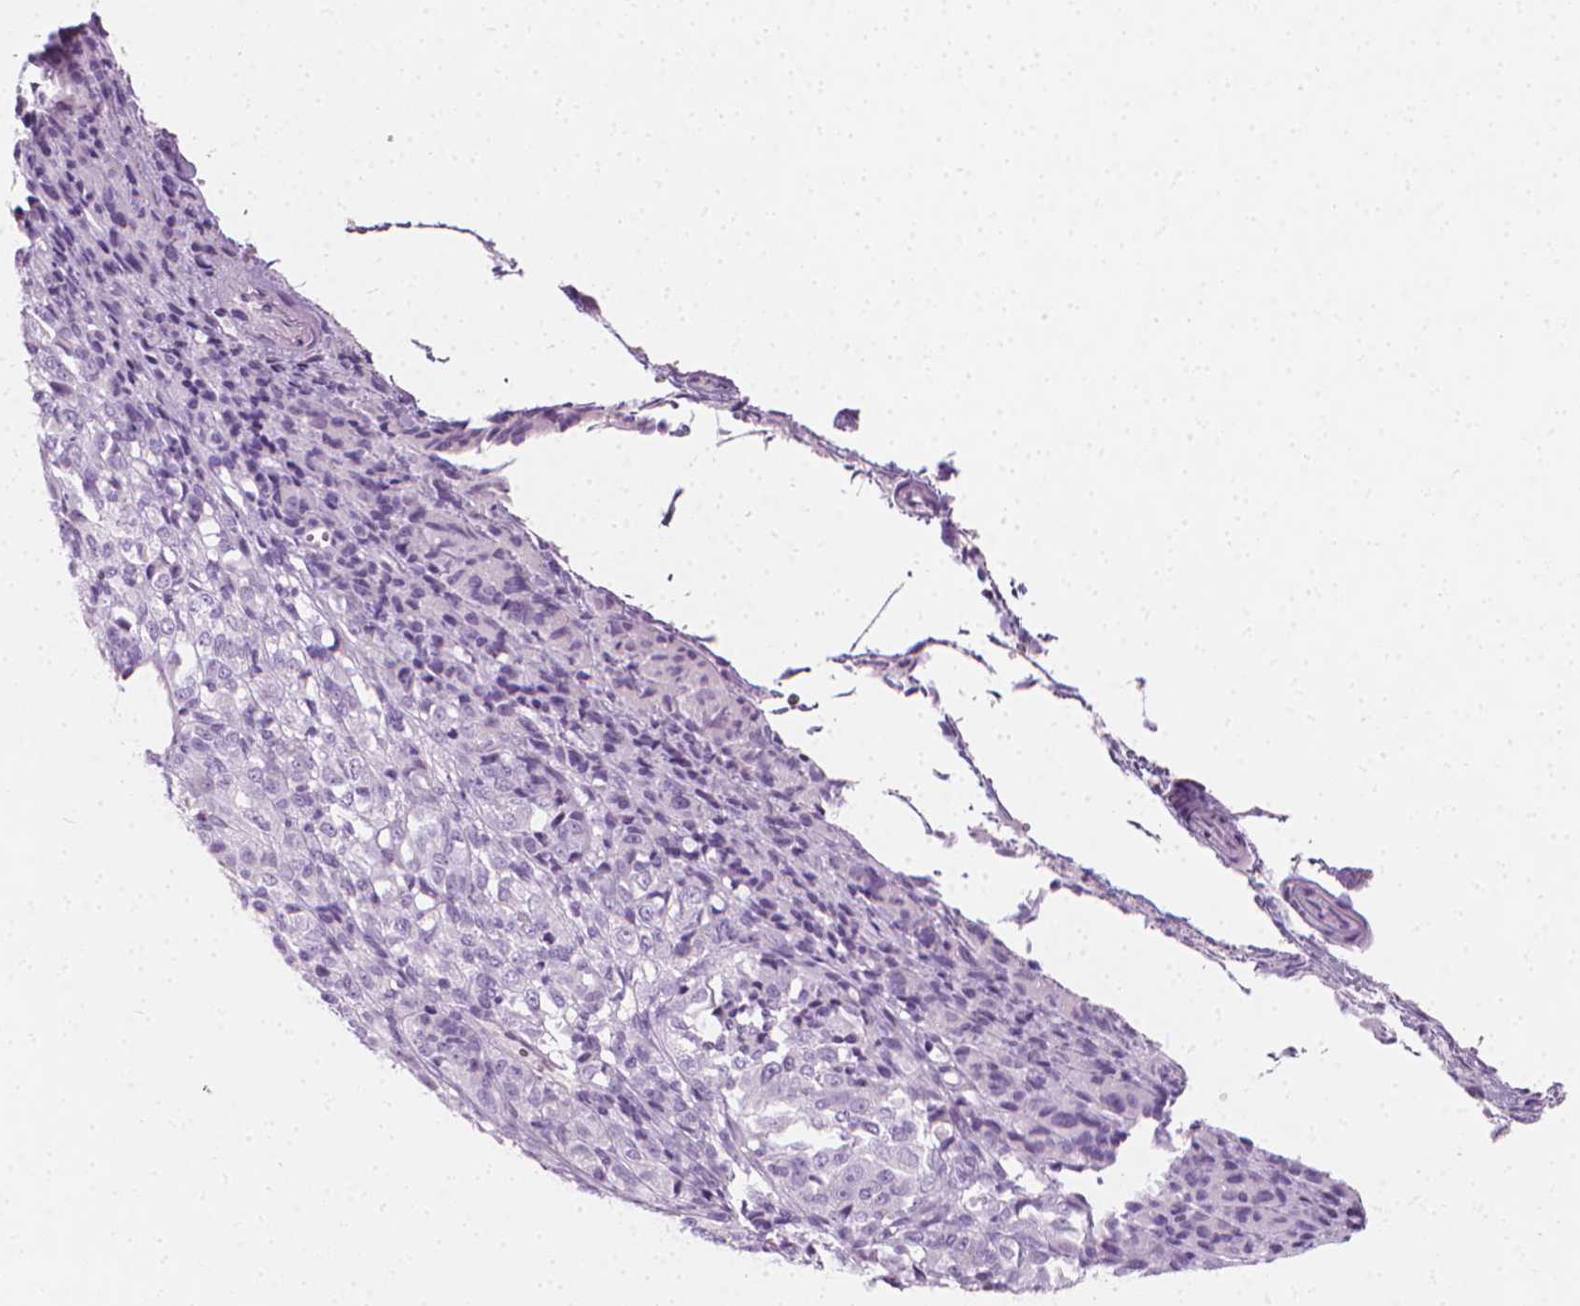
{"staining": {"intensity": "negative", "quantity": "none", "location": "none"}, "tissue": "melanoma", "cell_type": "Tumor cells", "image_type": "cancer", "snomed": [{"axis": "morphology", "description": "Malignant melanoma, Metastatic site"}, {"axis": "topography", "description": "Brain"}], "caption": "IHC of malignant melanoma (metastatic site) exhibits no positivity in tumor cells. (Immunohistochemistry (ihc), brightfield microscopy, high magnification).", "gene": "SCG3", "patient": {"sex": "female", "age": 56}}